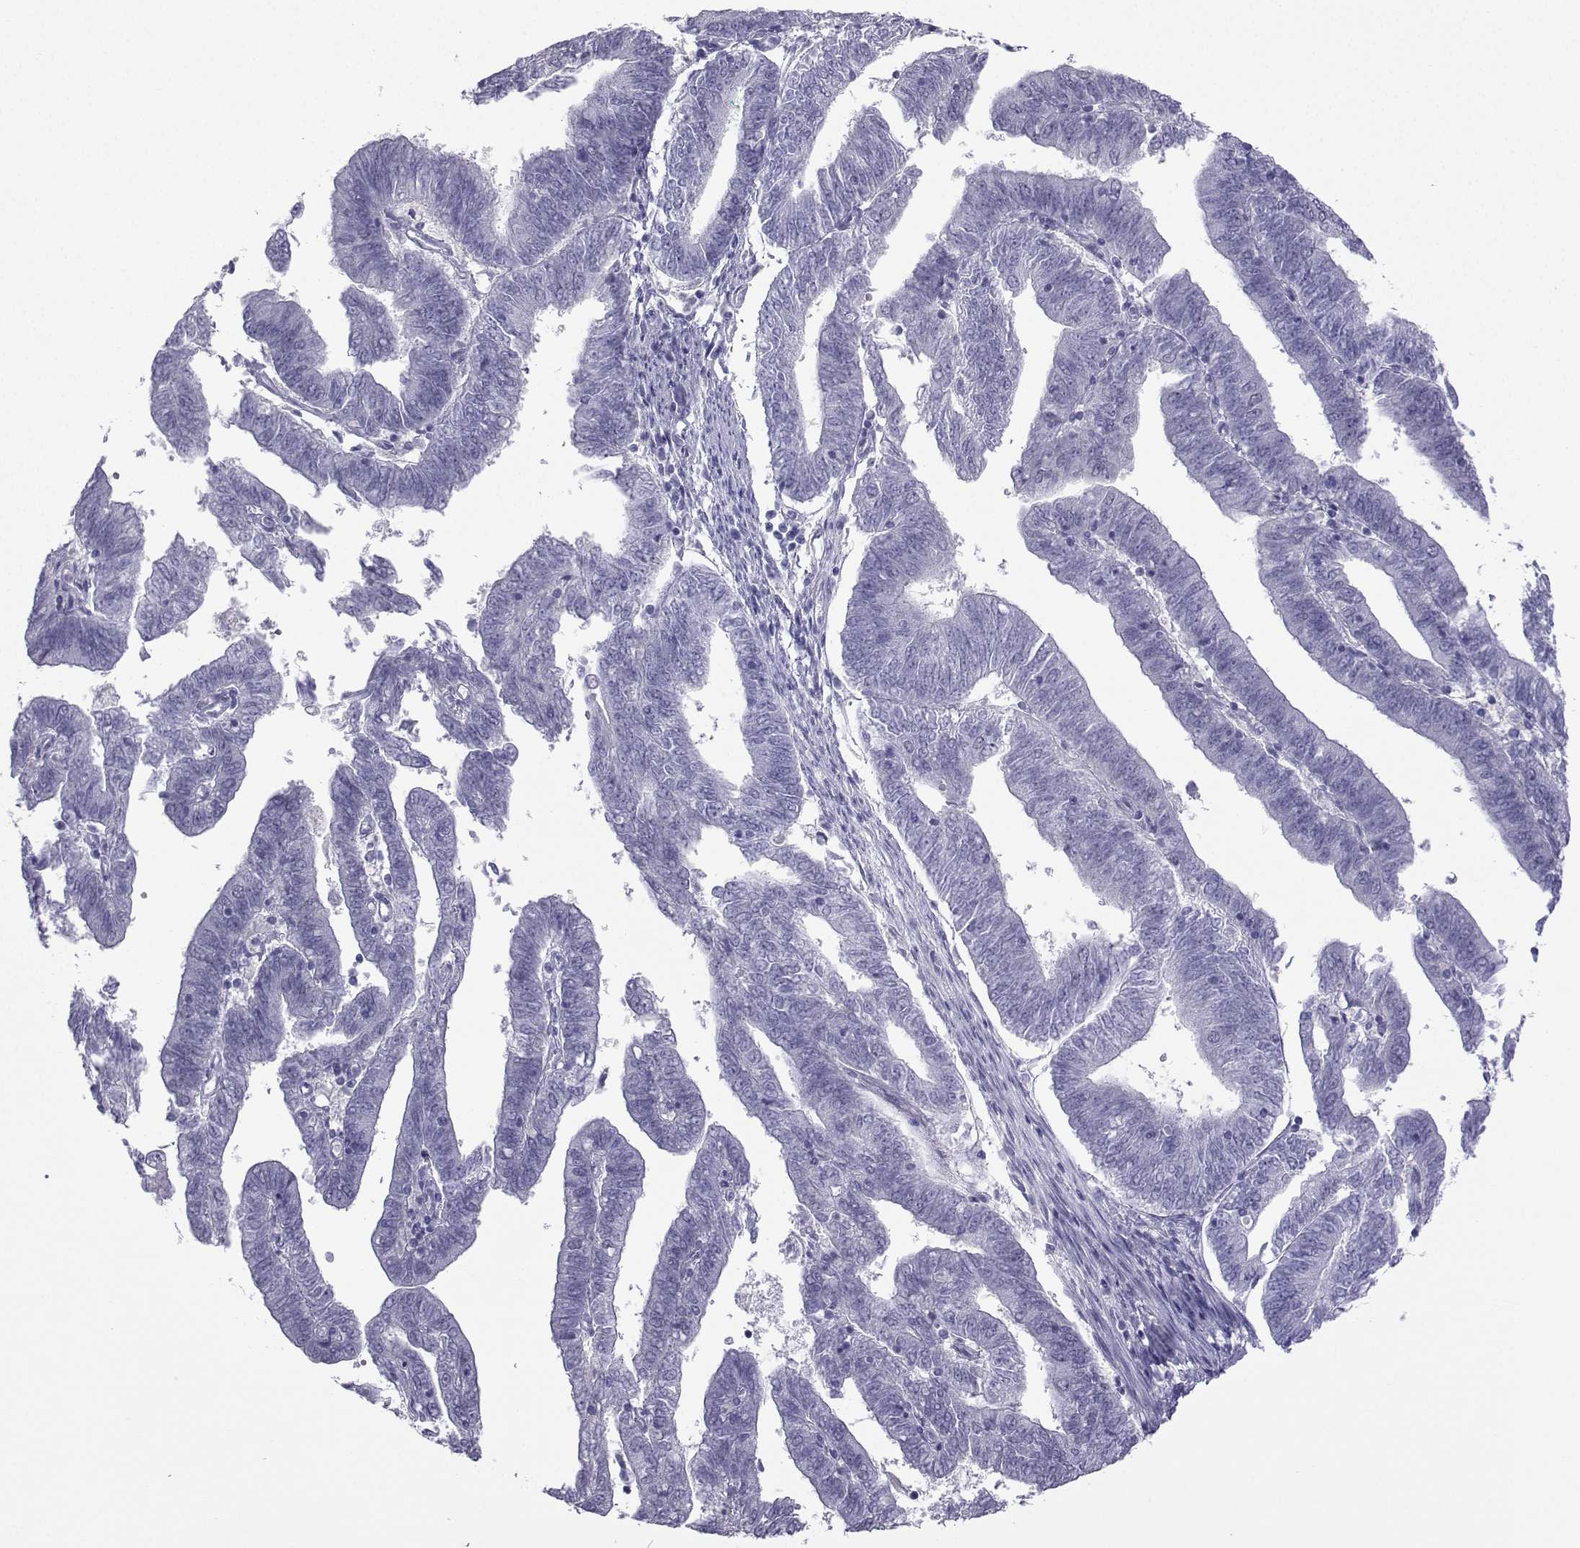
{"staining": {"intensity": "negative", "quantity": "none", "location": "none"}, "tissue": "endometrial cancer", "cell_type": "Tumor cells", "image_type": "cancer", "snomed": [{"axis": "morphology", "description": "Adenocarcinoma, NOS"}, {"axis": "topography", "description": "Endometrium"}], "caption": "A histopathology image of endometrial adenocarcinoma stained for a protein exhibits no brown staining in tumor cells. The staining was performed using DAB (3,3'-diaminobenzidine) to visualize the protein expression in brown, while the nuclei were stained in blue with hematoxylin (Magnification: 20x).", "gene": "LORICRIN", "patient": {"sex": "female", "age": 82}}